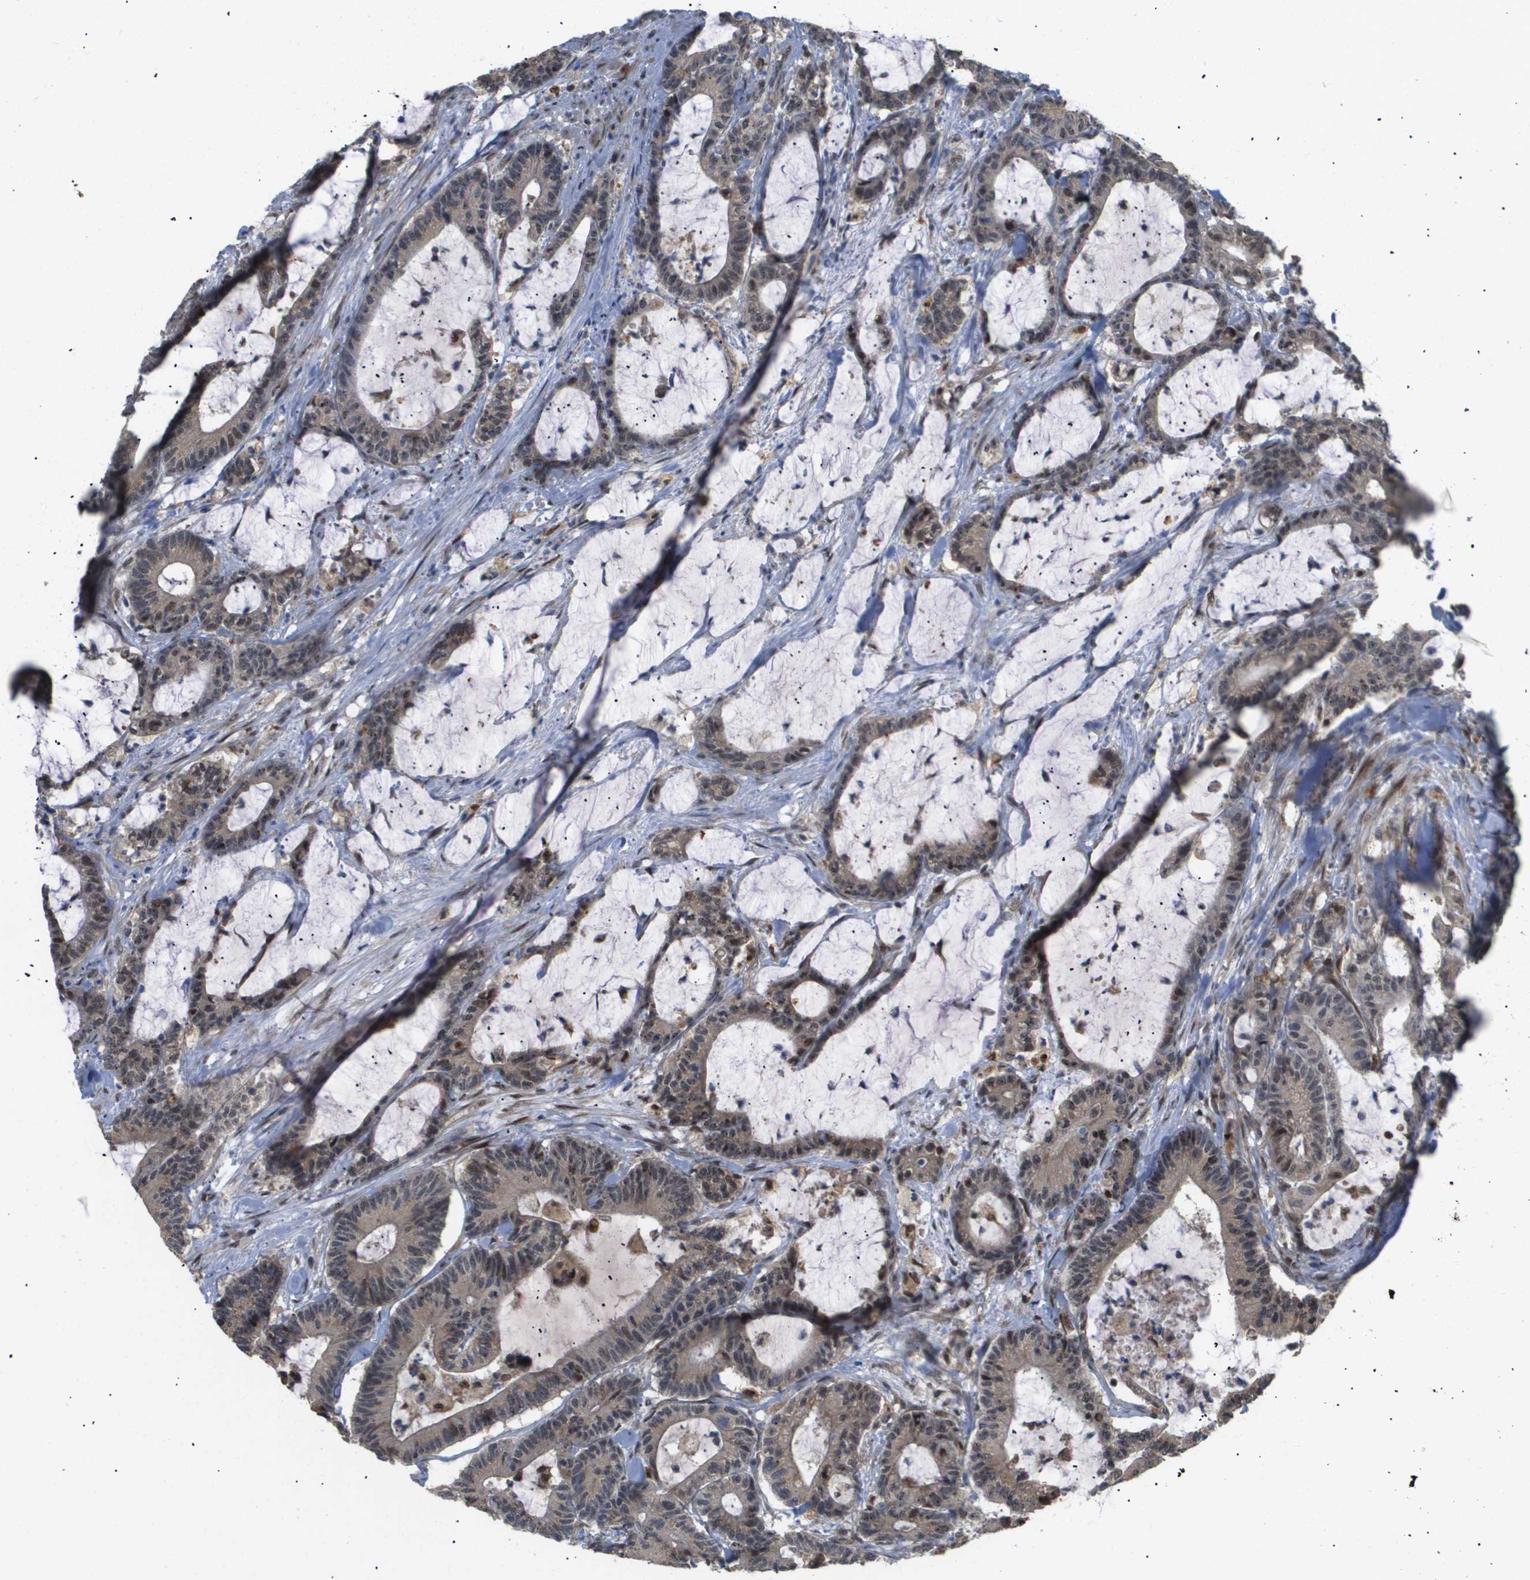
{"staining": {"intensity": "weak", "quantity": "25%-75%", "location": "cytoplasmic/membranous"}, "tissue": "colorectal cancer", "cell_type": "Tumor cells", "image_type": "cancer", "snomed": [{"axis": "morphology", "description": "Adenocarcinoma, NOS"}, {"axis": "topography", "description": "Colon"}], "caption": "Immunohistochemical staining of colorectal cancer displays weak cytoplasmic/membranous protein positivity in about 25%-75% of tumor cells. The protein of interest is stained brown, and the nuclei are stained in blue (DAB IHC with brightfield microscopy, high magnification).", "gene": "PDGFB", "patient": {"sex": "female", "age": 84}}